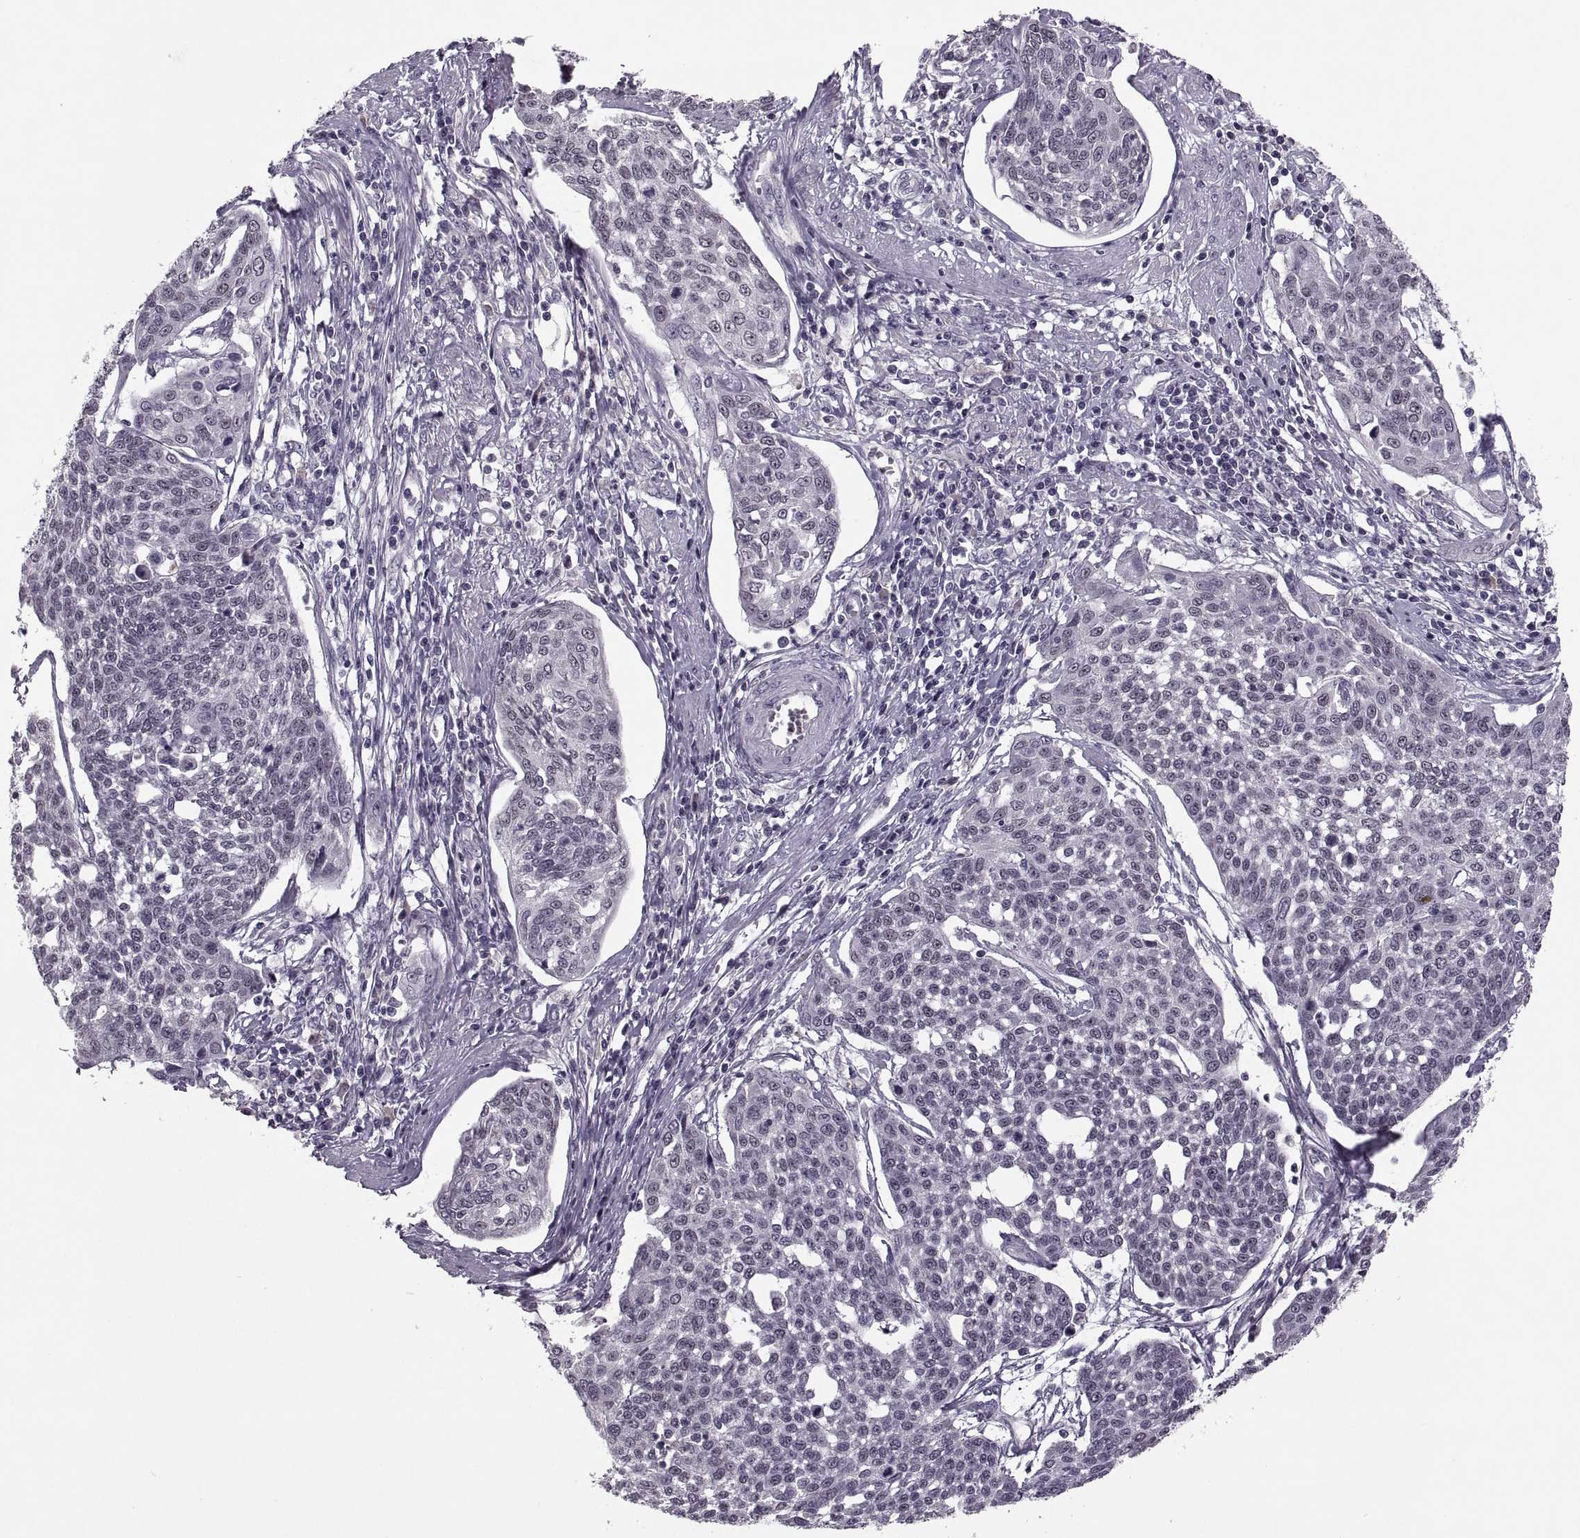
{"staining": {"intensity": "negative", "quantity": "none", "location": "none"}, "tissue": "cervical cancer", "cell_type": "Tumor cells", "image_type": "cancer", "snomed": [{"axis": "morphology", "description": "Squamous cell carcinoma, NOS"}, {"axis": "topography", "description": "Cervix"}], "caption": "Protein analysis of squamous cell carcinoma (cervical) demonstrates no significant expression in tumor cells.", "gene": "CACNA1F", "patient": {"sex": "female", "age": 34}}